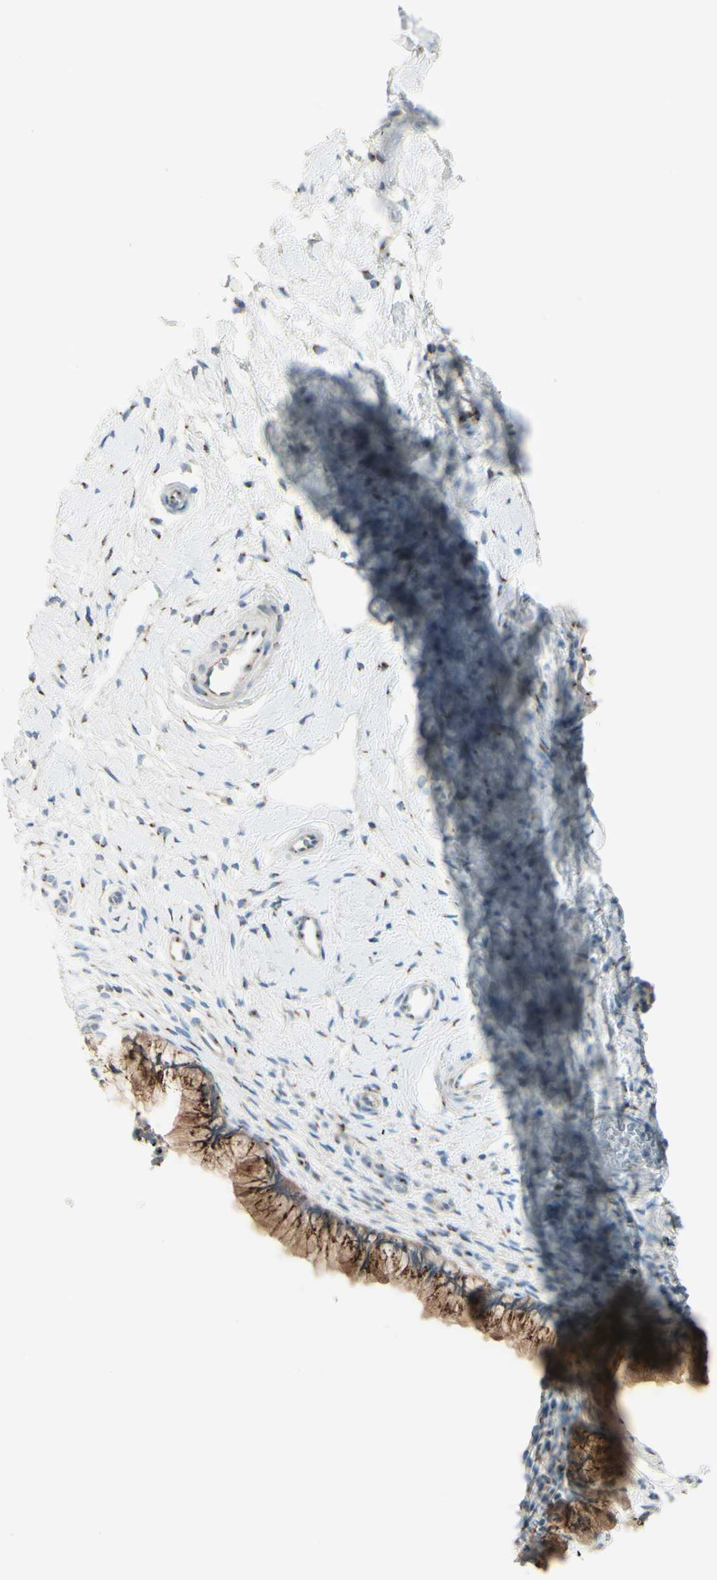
{"staining": {"intensity": "strong", "quantity": ">75%", "location": "cytoplasmic/membranous"}, "tissue": "cervix", "cell_type": "Glandular cells", "image_type": "normal", "snomed": [{"axis": "morphology", "description": "Normal tissue, NOS"}, {"axis": "topography", "description": "Cervix"}], "caption": "Protein expression analysis of normal cervix shows strong cytoplasmic/membranous staining in about >75% of glandular cells. The protein is shown in brown color, while the nuclei are stained blue.", "gene": "B4GALT1", "patient": {"sex": "female", "age": 65}}